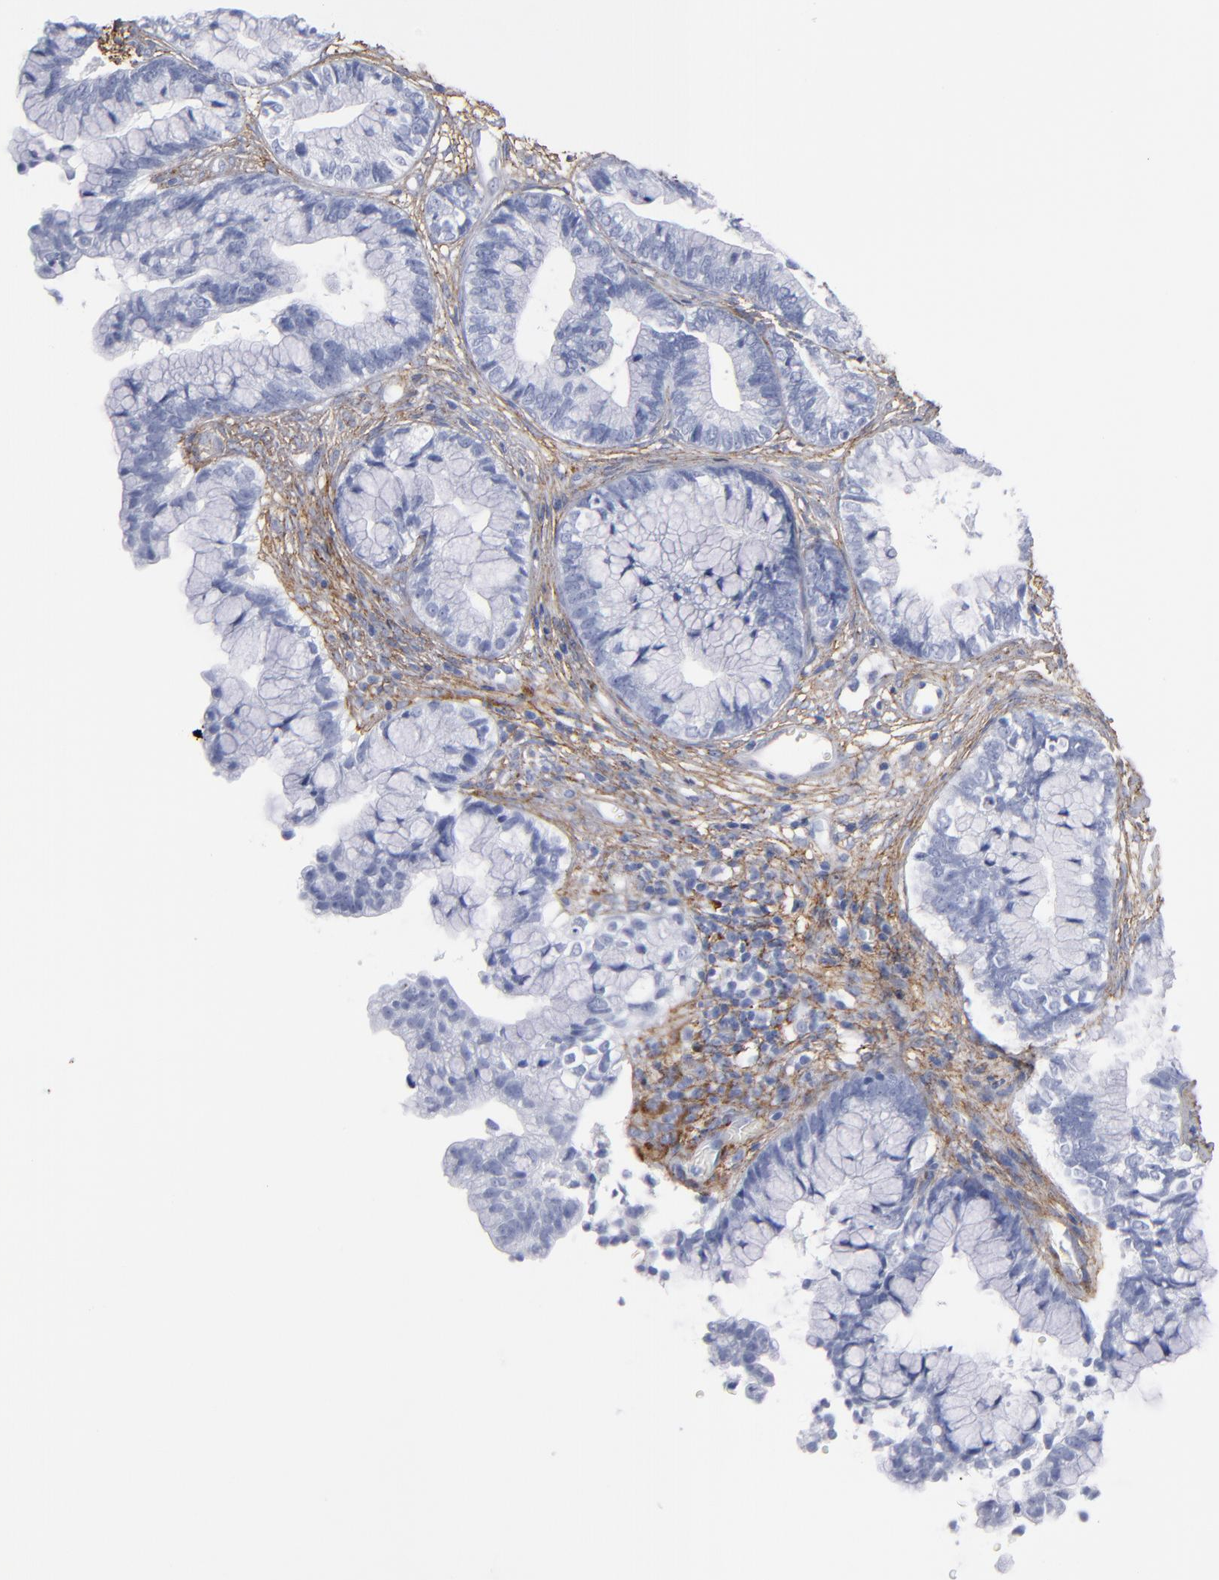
{"staining": {"intensity": "negative", "quantity": "none", "location": "none"}, "tissue": "cervical cancer", "cell_type": "Tumor cells", "image_type": "cancer", "snomed": [{"axis": "morphology", "description": "Adenocarcinoma, NOS"}, {"axis": "topography", "description": "Cervix"}], "caption": "Immunohistochemistry (IHC) of human adenocarcinoma (cervical) exhibits no expression in tumor cells.", "gene": "EMILIN1", "patient": {"sex": "female", "age": 44}}